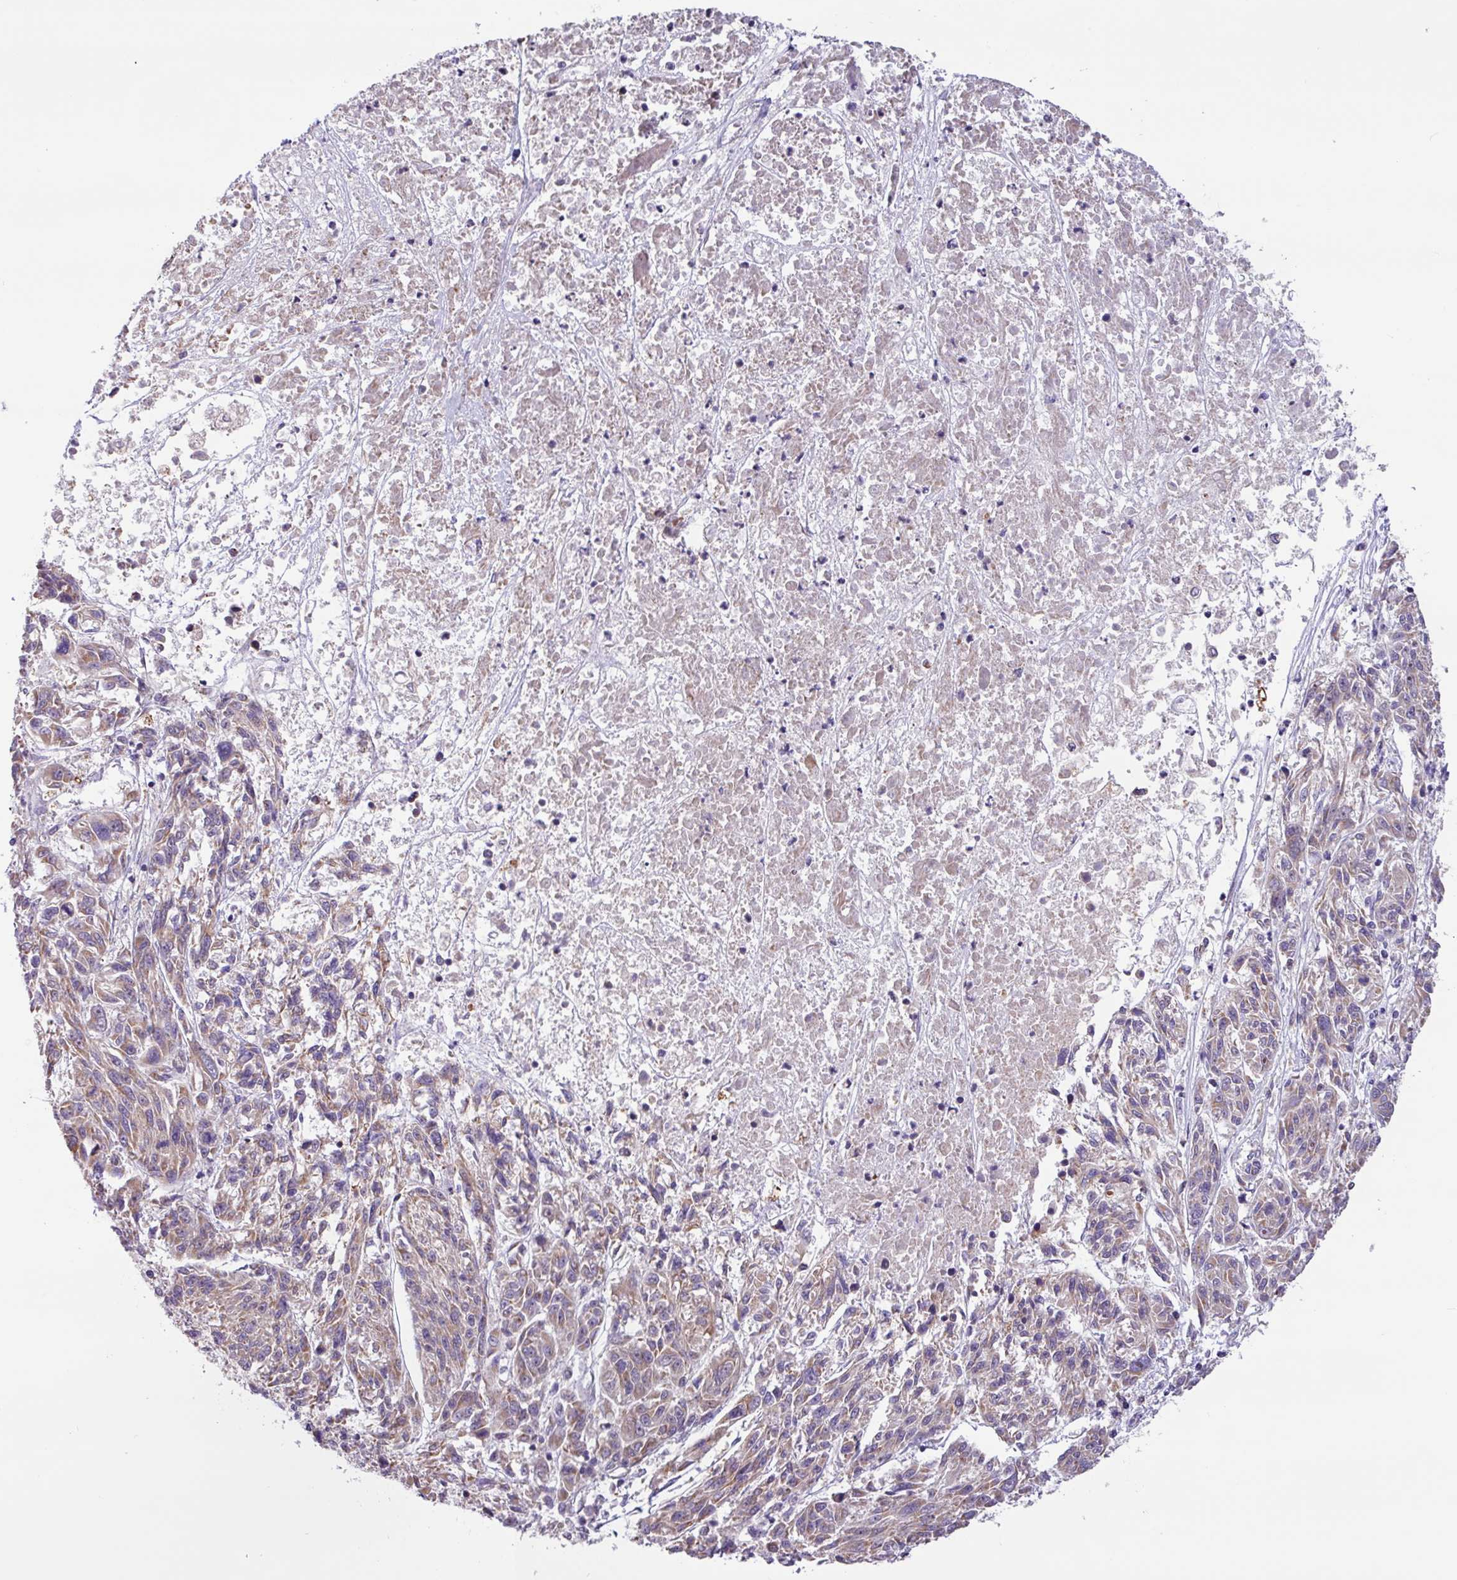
{"staining": {"intensity": "weak", "quantity": ">75%", "location": "cytoplasmic/membranous"}, "tissue": "melanoma", "cell_type": "Tumor cells", "image_type": "cancer", "snomed": [{"axis": "morphology", "description": "Malignant melanoma, NOS"}, {"axis": "topography", "description": "Skin"}], "caption": "DAB immunohistochemical staining of melanoma displays weak cytoplasmic/membranous protein staining in about >75% of tumor cells. (DAB (3,3'-diaminobenzidine) IHC with brightfield microscopy, high magnification).", "gene": "BRD3", "patient": {"sex": "male", "age": 53}}